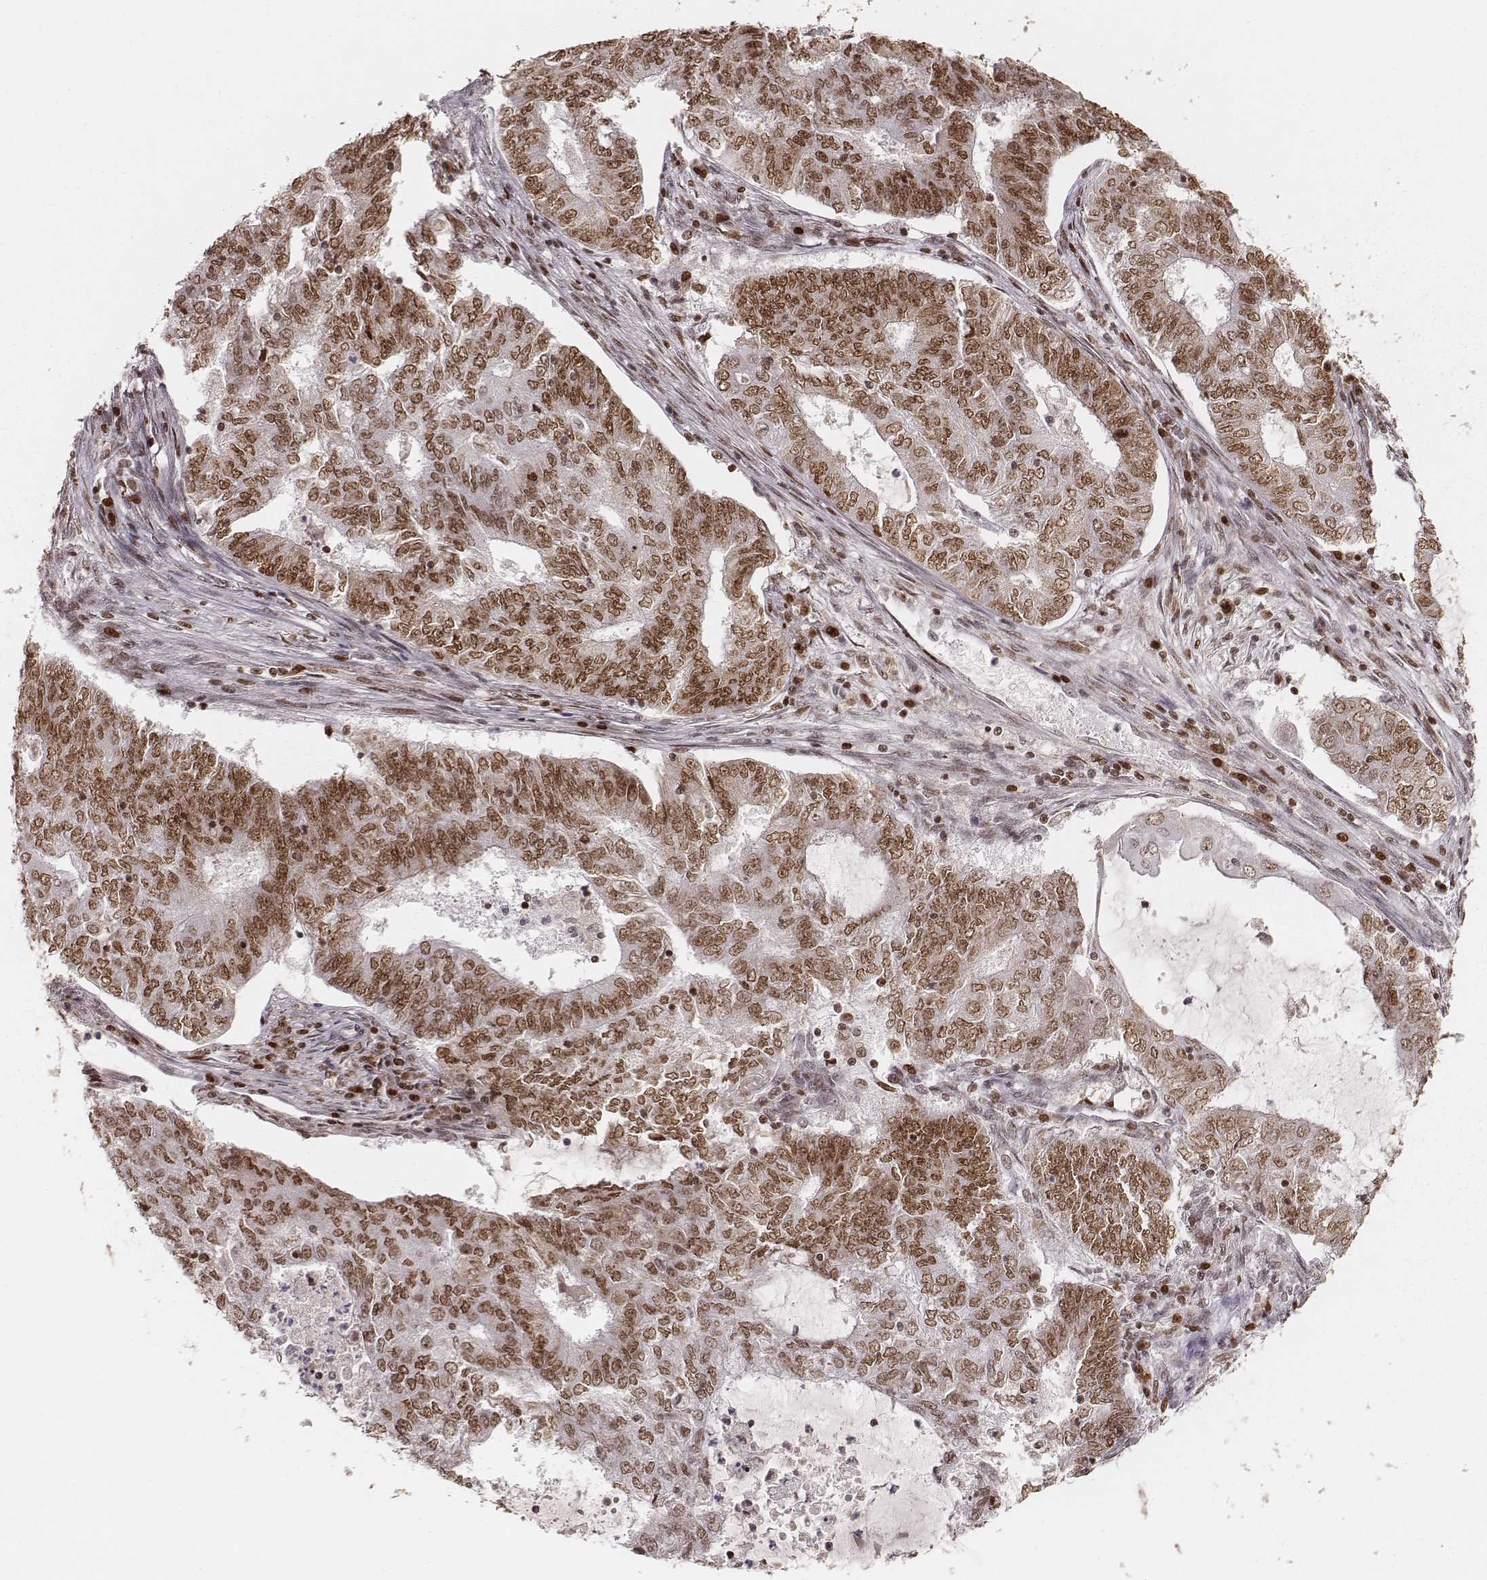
{"staining": {"intensity": "moderate", "quantity": ">75%", "location": "nuclear"}, "tissue": "endometrial cancer", "cell_type": "Tumor cells", "image_type": "cancer", "snomed": [{"axis": "morphology", "description": "Adenocarcinoma, NOS"}, {"axis": "topography", "description": "Endometrium"}], "caption": "Moderate nuclear expression for a protein is present in about >75% of tumor cells of endometrial cancer using immunohistochemistry (IHC).", "gene": "PARP1", "patient": {"sex": "female", "age": 62}}